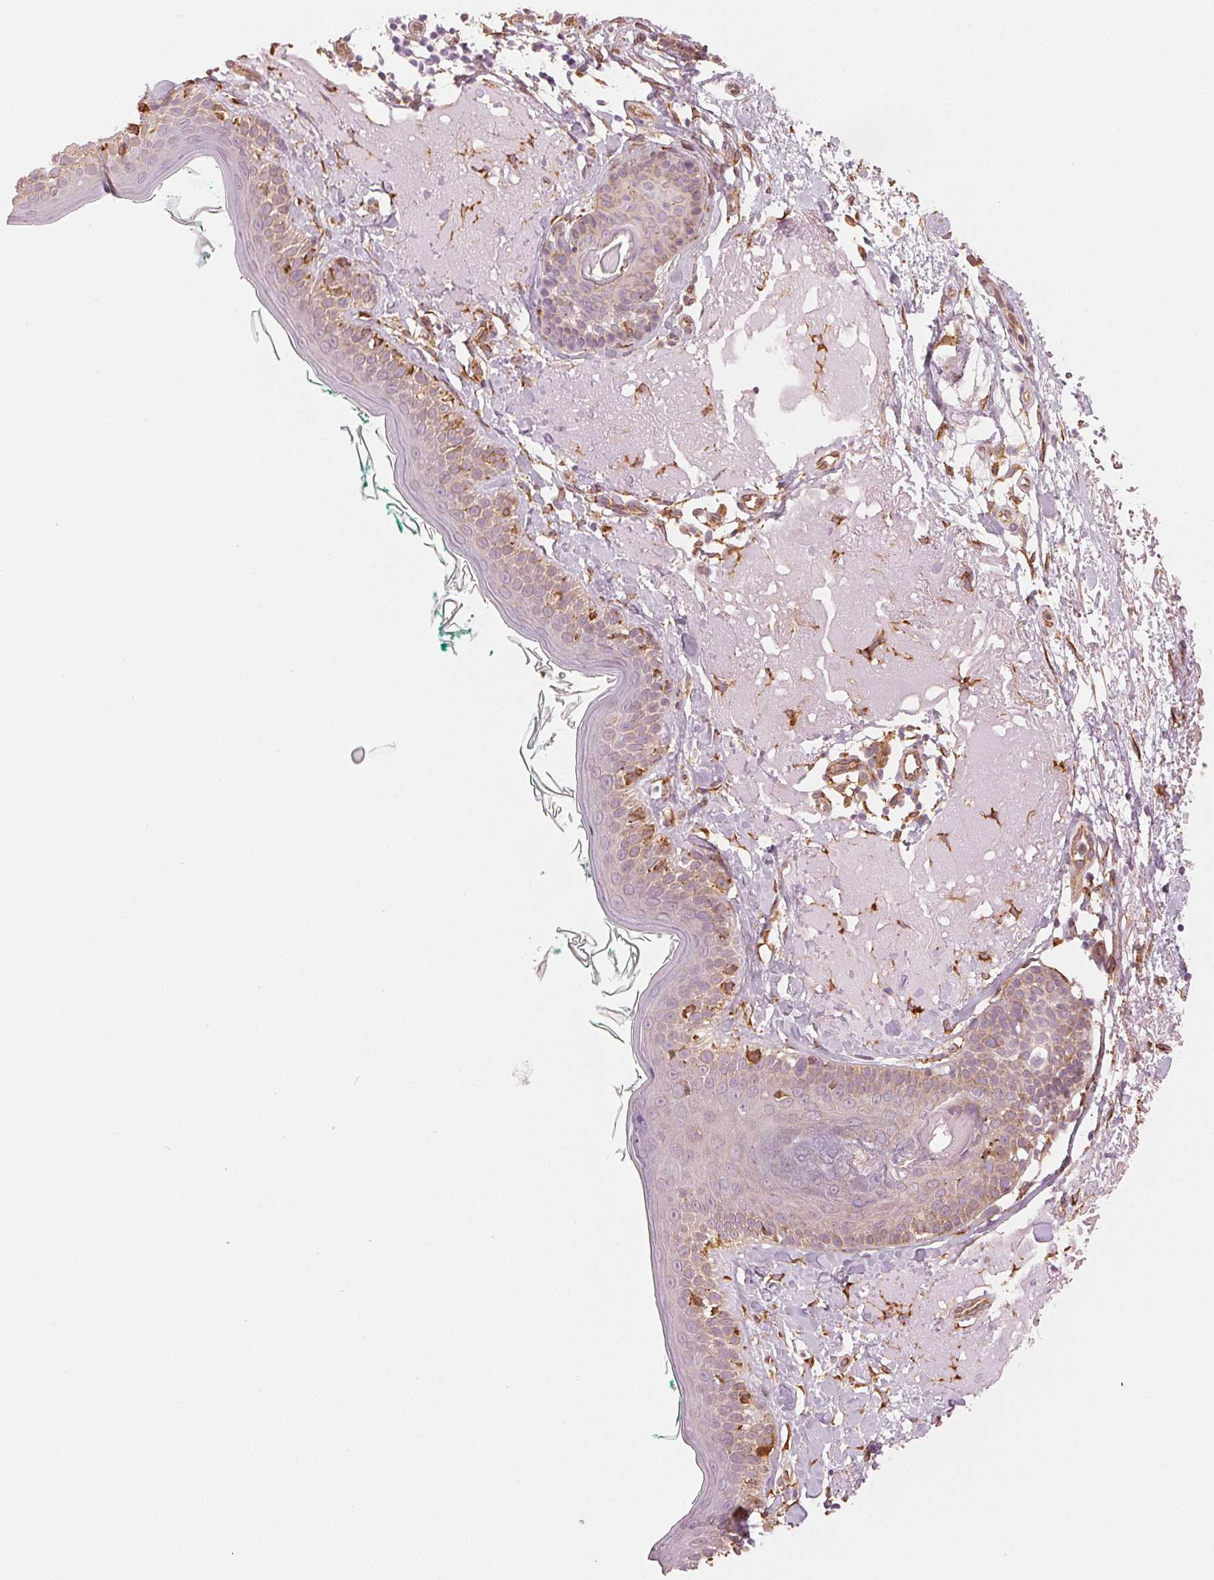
{"staining": {"intensity": "strong", "quantity": ">75%", "location": "cytoplasmic/membranous"}, "tissue": "skin", "cell_type": "Fibroblasts", "image_type": "normal", "snomed": [{"axis": "morphology", "description": "Normal tissue, NOS"}, {"axis": "topography", "description": "Skin"}], "caption": "There is high levels of strong cytoplasmic/membranous staining in fibroblasts of benign skin, as demonstrated by immunohistochemical staining (brown color).", "gene": "RCN3", "patient": {"sex": "male", "age": 73}}